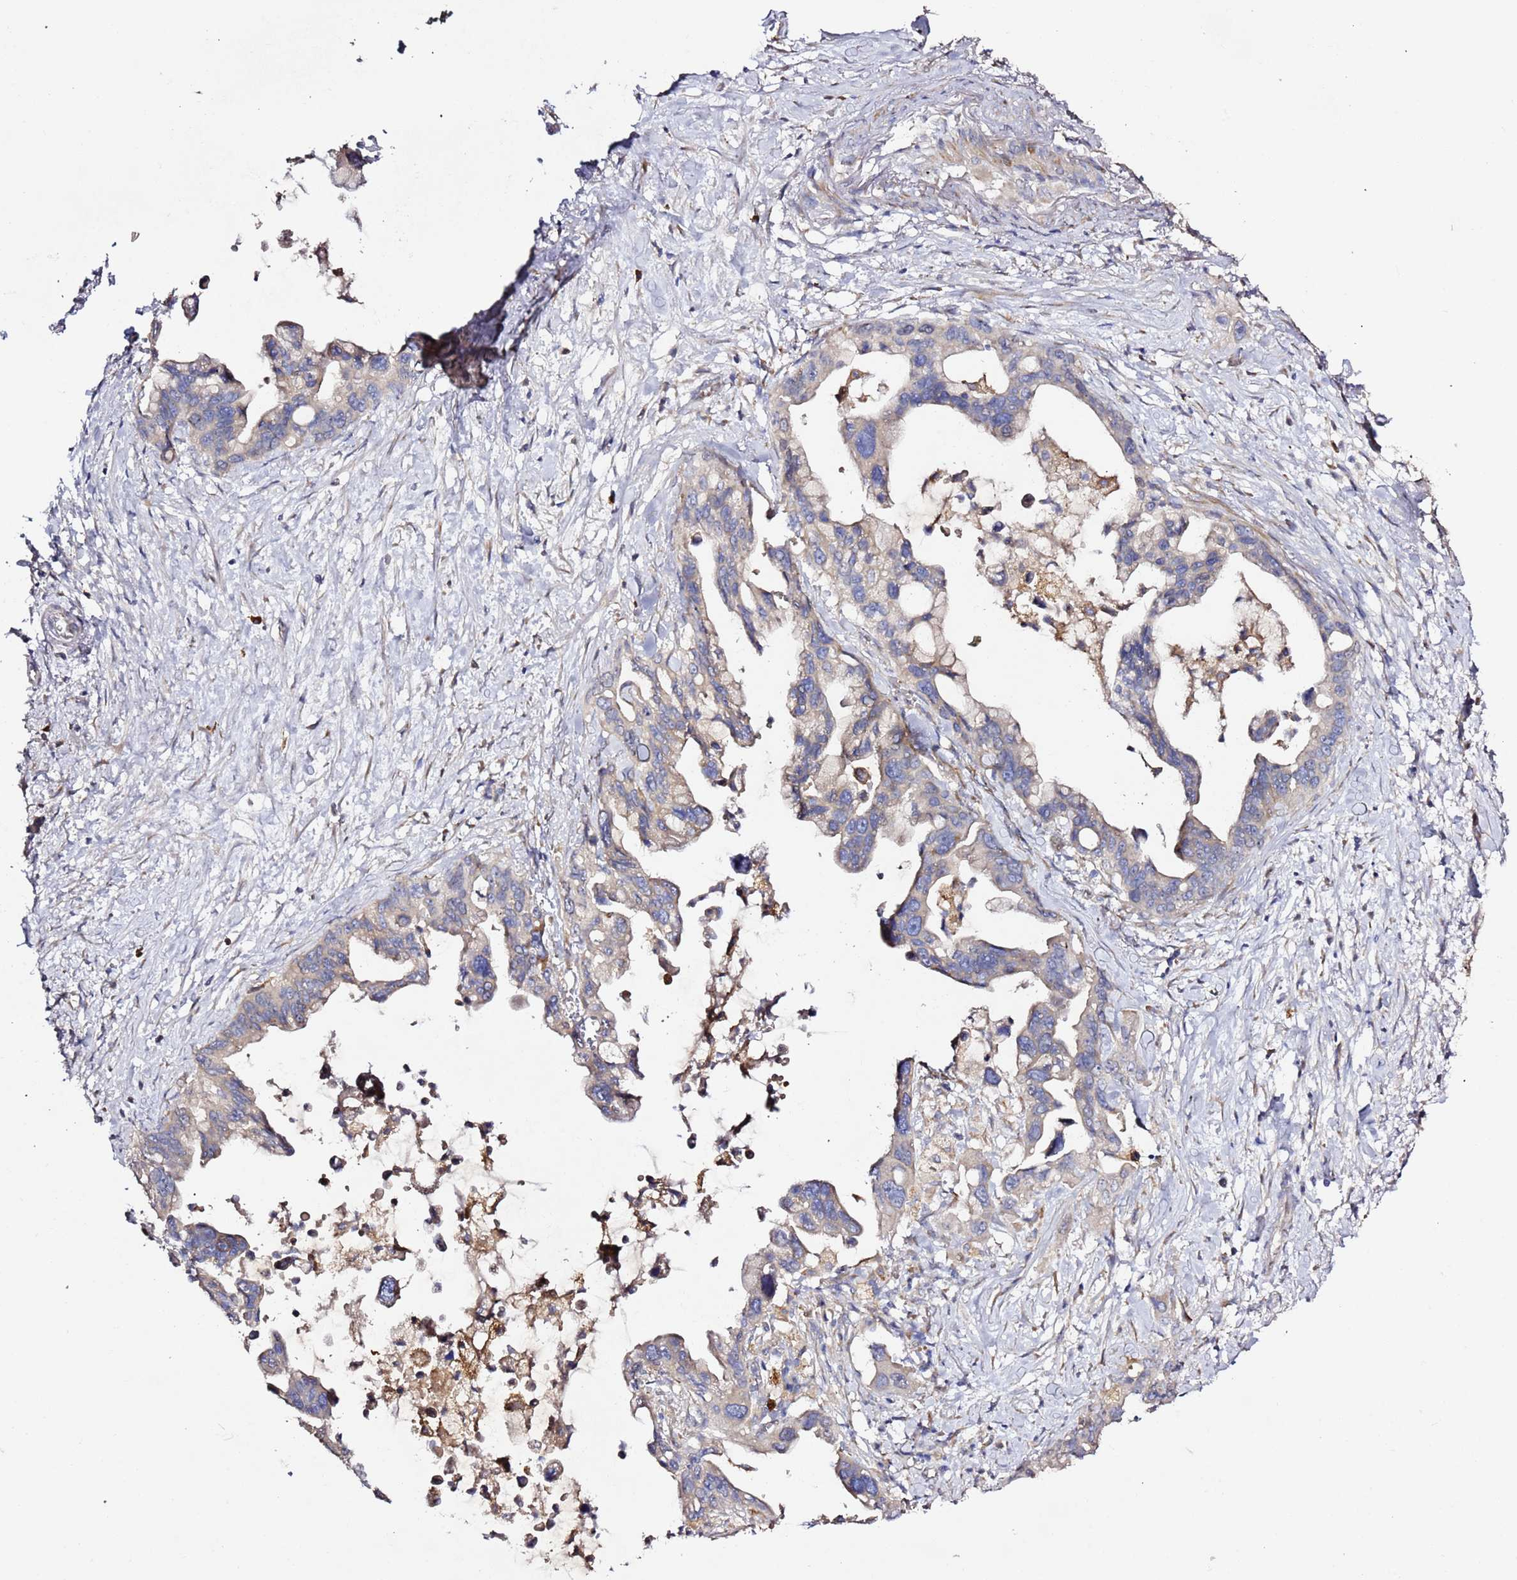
{"staining": {"intensity": "weak", "quantity": "25%-75%", "location": "cytoplasmic/membranous"}, "tissue": "pancreatic cancer", "cell_type": "Tumor cells", "image_type": "cancer", "snomed": [{"axis": "morphology", "description": "Adenocarcinoma, NOS"}, {"axis": "topography", "description": "Pancreas"}], "caption": "The image shows immunohistochemical staining of pancreatic cancer. There is weak cytoplasmic/membranous expression is identified in approximately 25%-75% of tumor cells. (IHC, brightfield microscopy, high magnification).", "gene": "HSD17B7", "patient": {"sex": "female", "age": 83}}